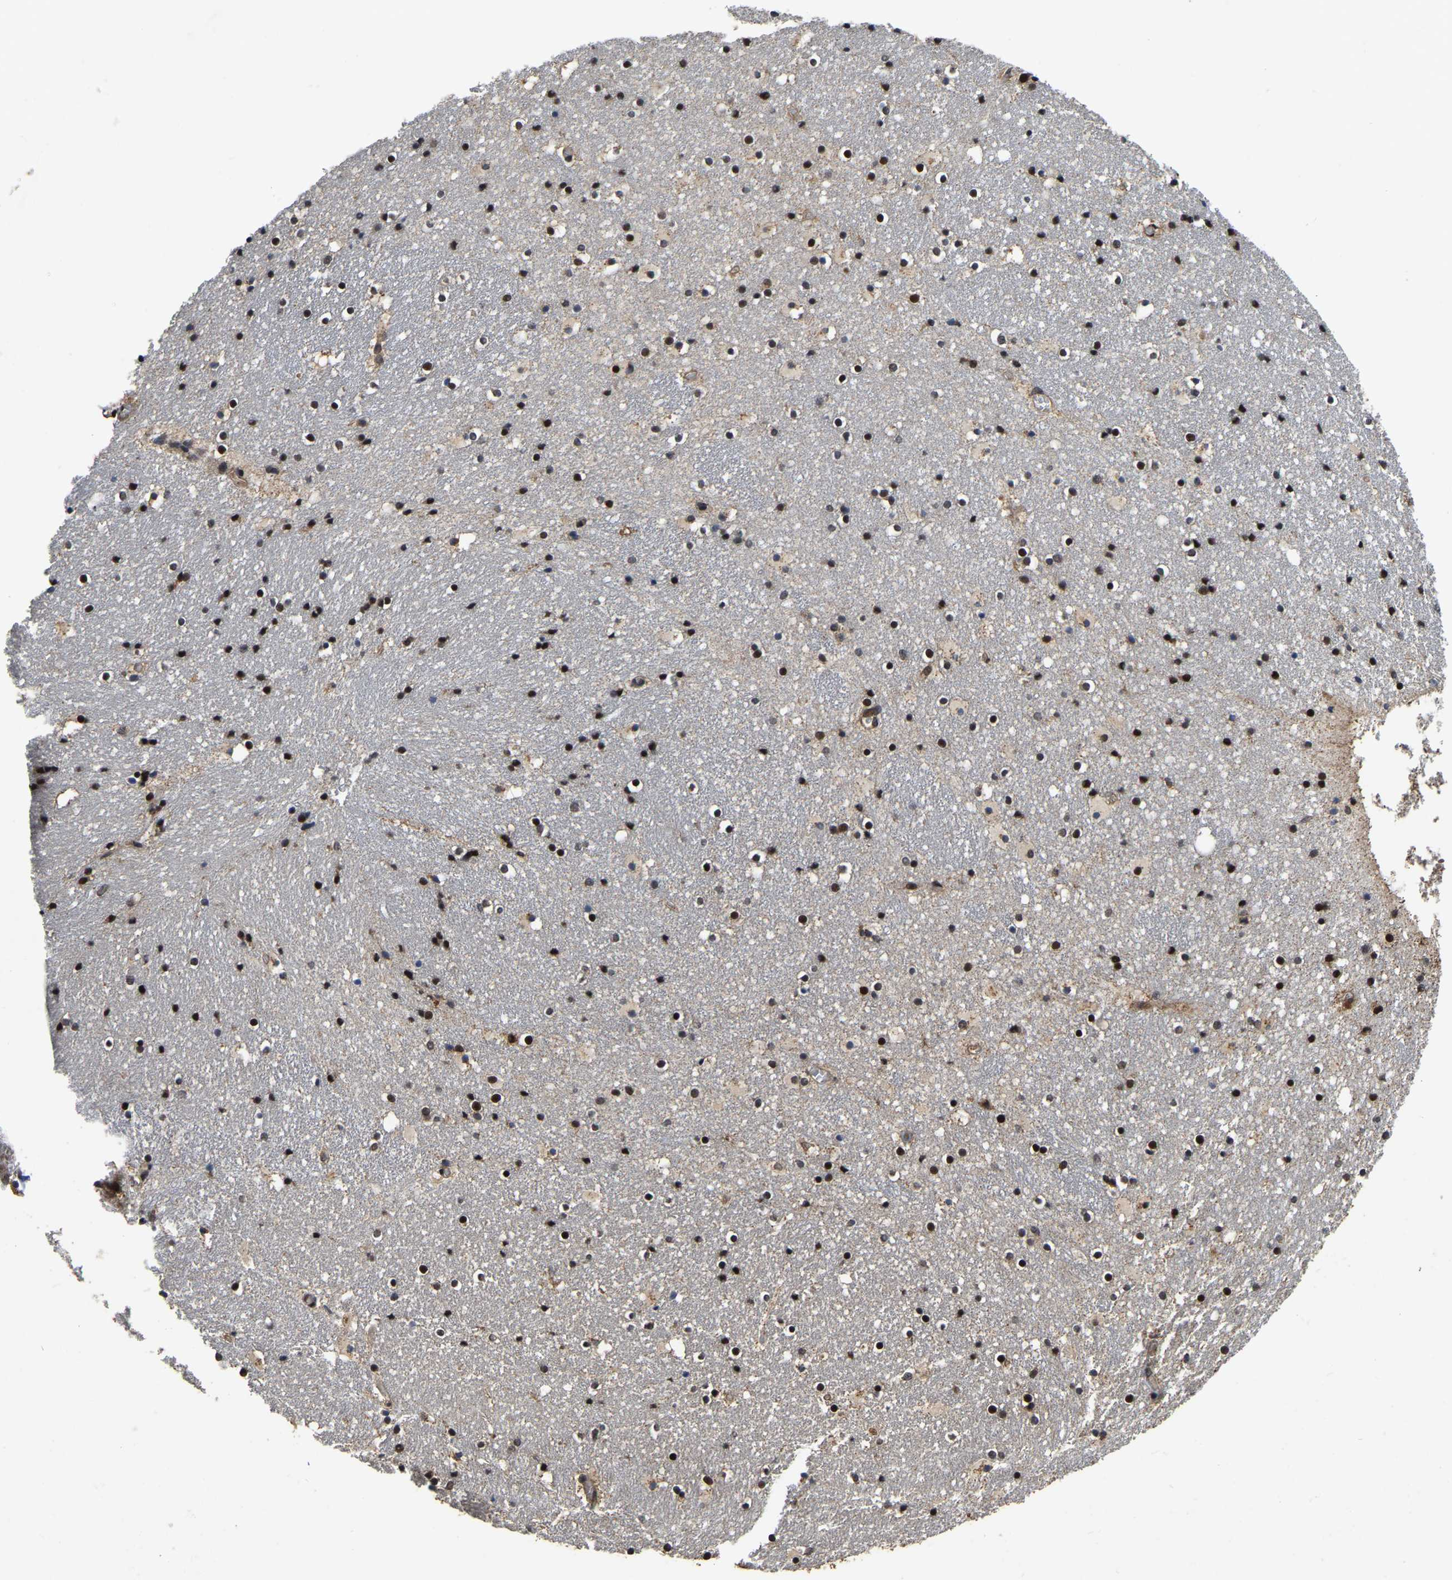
{"staining": {"intensity": "strong", "quantity": ">75%", "location": "nuclear"}, "tissue": "caudate", "cell_type": "Glial cells", "image_type": "normal", "snomed": [{"axis": "morphology", "description": "Normal tissue, NOS"}, {"axis": "topography", "description": "Lateral ventricle wall"}], "caption": "IHC photomicrograph of unremarkable caudate: human caudate stained using immunohistochemistry shows high levels of strong protein expression localized specifically in the nuclear of glial cells, appearing as a nuclear brown color.", "gene": "CIAO1", "patient": {"sex": "male", "age": 45}}